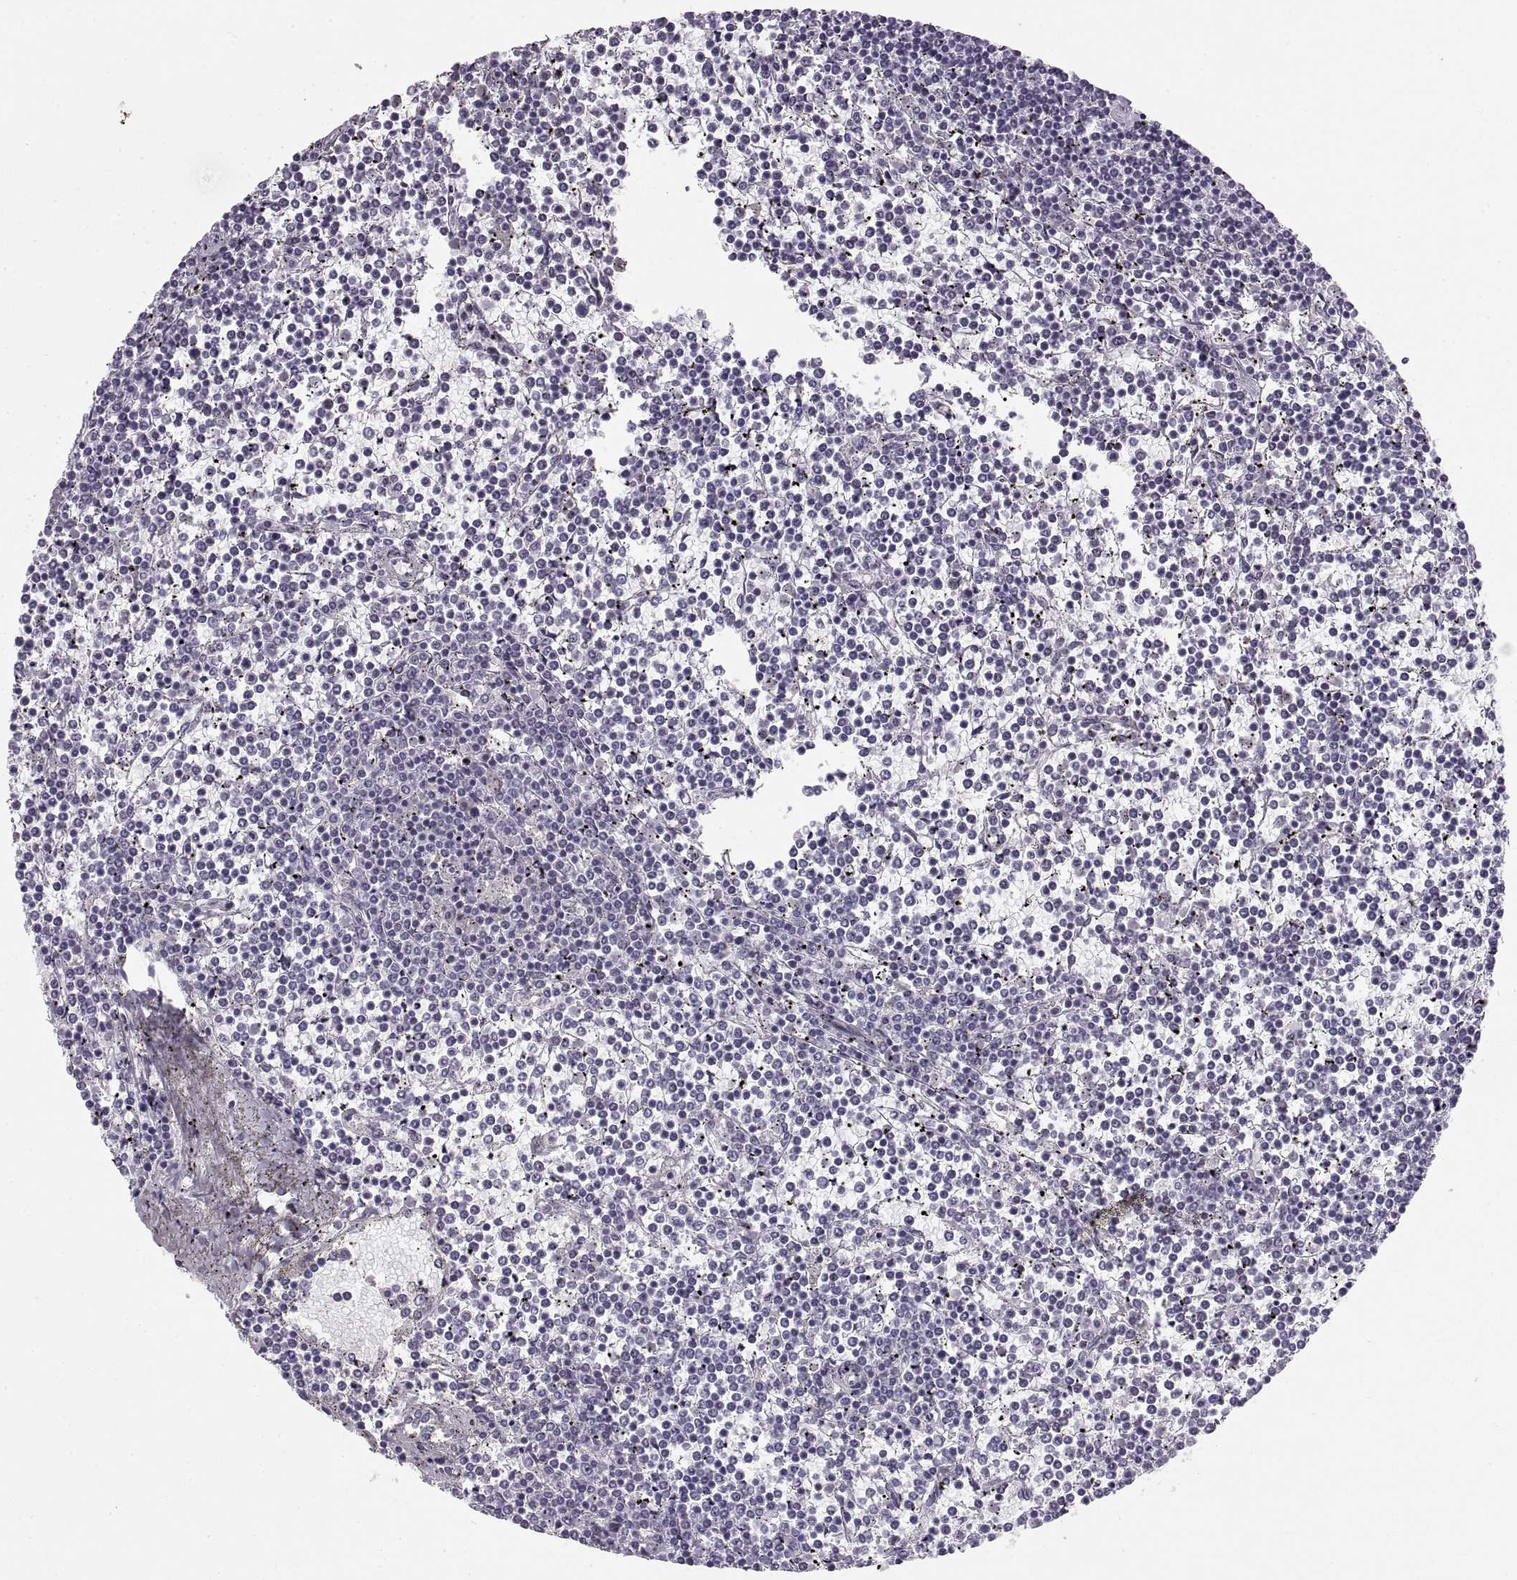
{"staining": {"intensity": "negative", "quantity": "none", "location": "none"}, "tissue": "lymphoma", "cell_type": "Tumor cells", "image_type": "cancer", "snomed": [{"axis": "morphology", "description": "Malignant lymphoma, non-Hodgkin's type, Low grade"}, {"axis": "topography", "description": "Spleen"}], "caption": "Immunohistochemistry (IHC) micrograph of lymphoma stained for a protein (brown), which demonstrates no staining in tumor cells. (DAB immunohistochemistry, high magnification).", "gene": "NANOS3", "patient": {"sex": "female", "age": 19}}